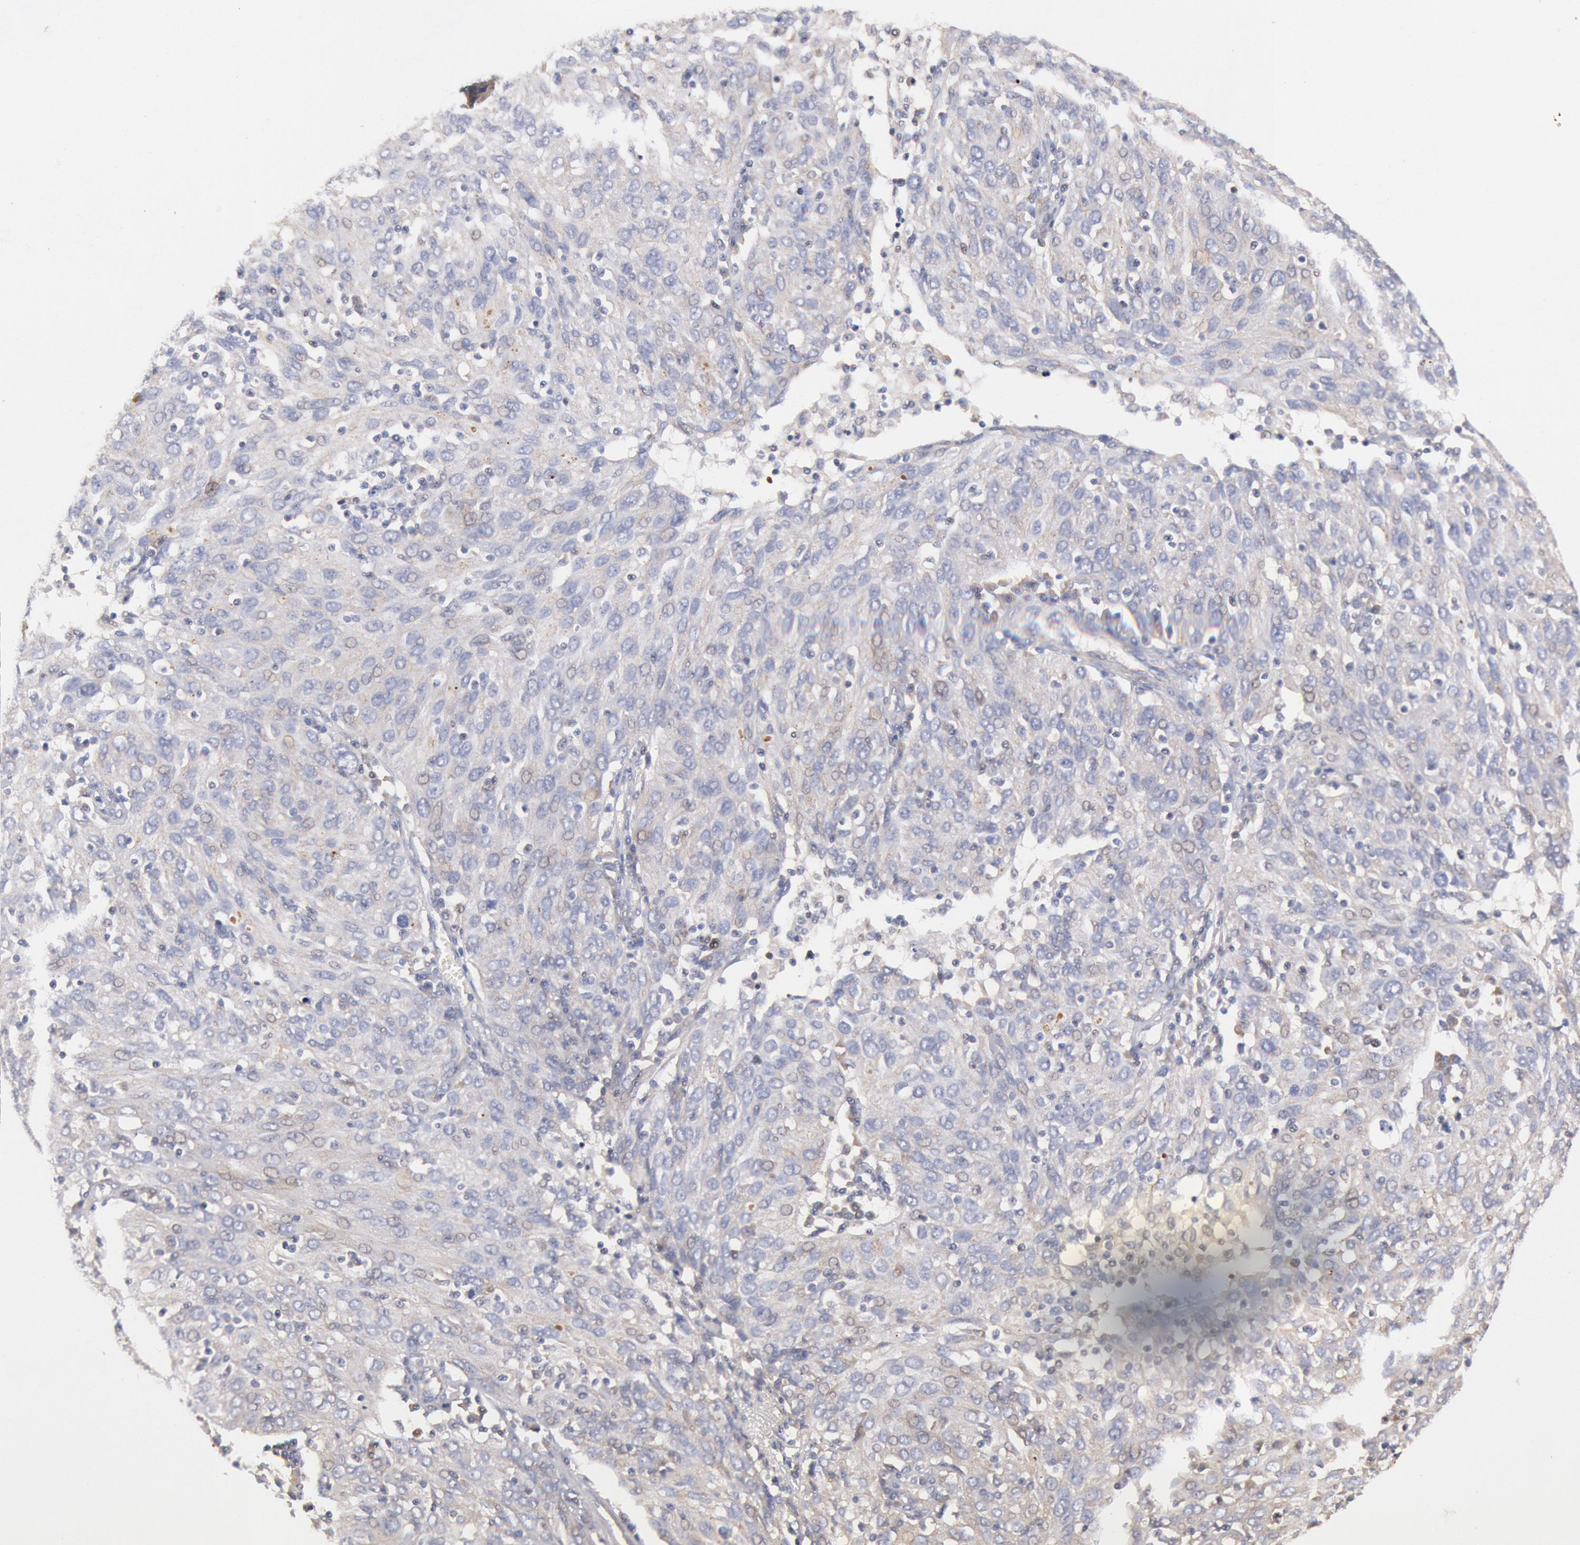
{"staining": {"intensity": "negative", "quantity": "none", "location": "none"}, "tissue": "ovarian cancer", "cell_type": "Tumor cells", "image_type": "cancer", "snomed": [{"axis": "morphology", "description": "Carcinoma, endometroid"}, {"axis": "topography", "description": "Ovary"}], "caption": "DAB (3,3'-diaminobenzidine) immunohistochemical staining of human ovarian endometroid carcinoma exhibits no significant expression in tumor cells. (DAB immunohistochemistry (IHC) with hematoxylin counter stain).", "gene": "TMED8", "patient": {"sex": "female", "age": 50}}